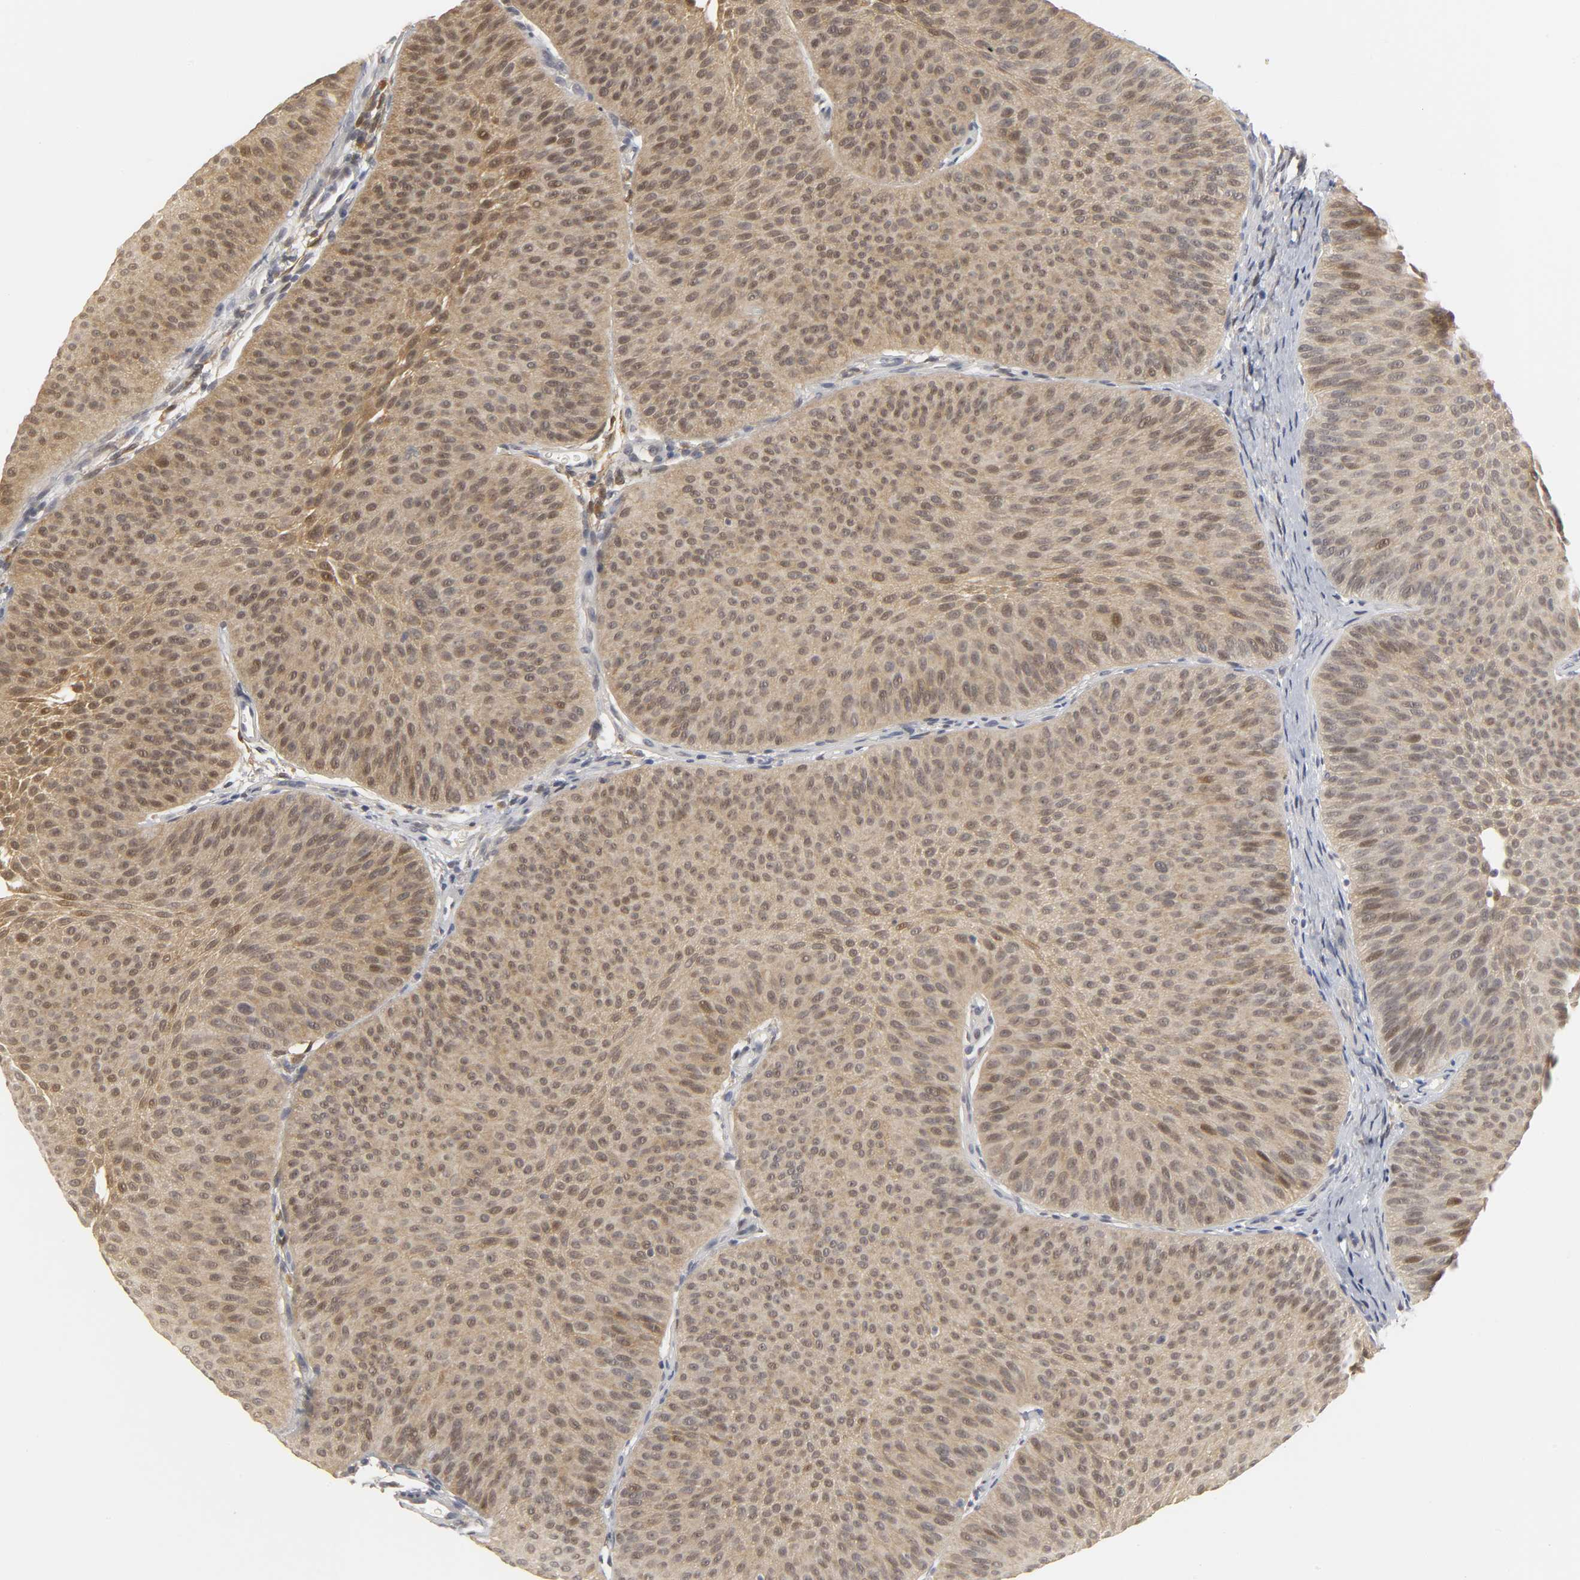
{"staining": {"intensity": "moderate", "quantity": ">75%", "location": "cytoplasmic/membranous,nuclear"}, "tissue": "urothelial cancer", "cell_type": "Tumor cells", "image_type": "cancer", "snomed": [{"axis": "morphology", "description": "Urothelial carcinoma, Low grade"}, {"axis": "topography", "description": "Urinary bladder"}], "caption": "Moderate cytoplasmic/membranous and nuclear protein staining is seen in approximately >75% of tumor cells in low-grade urothelial carcinoma.", "gene": "PDLIM3", "patient": {"sex": "female", "age": 60}}